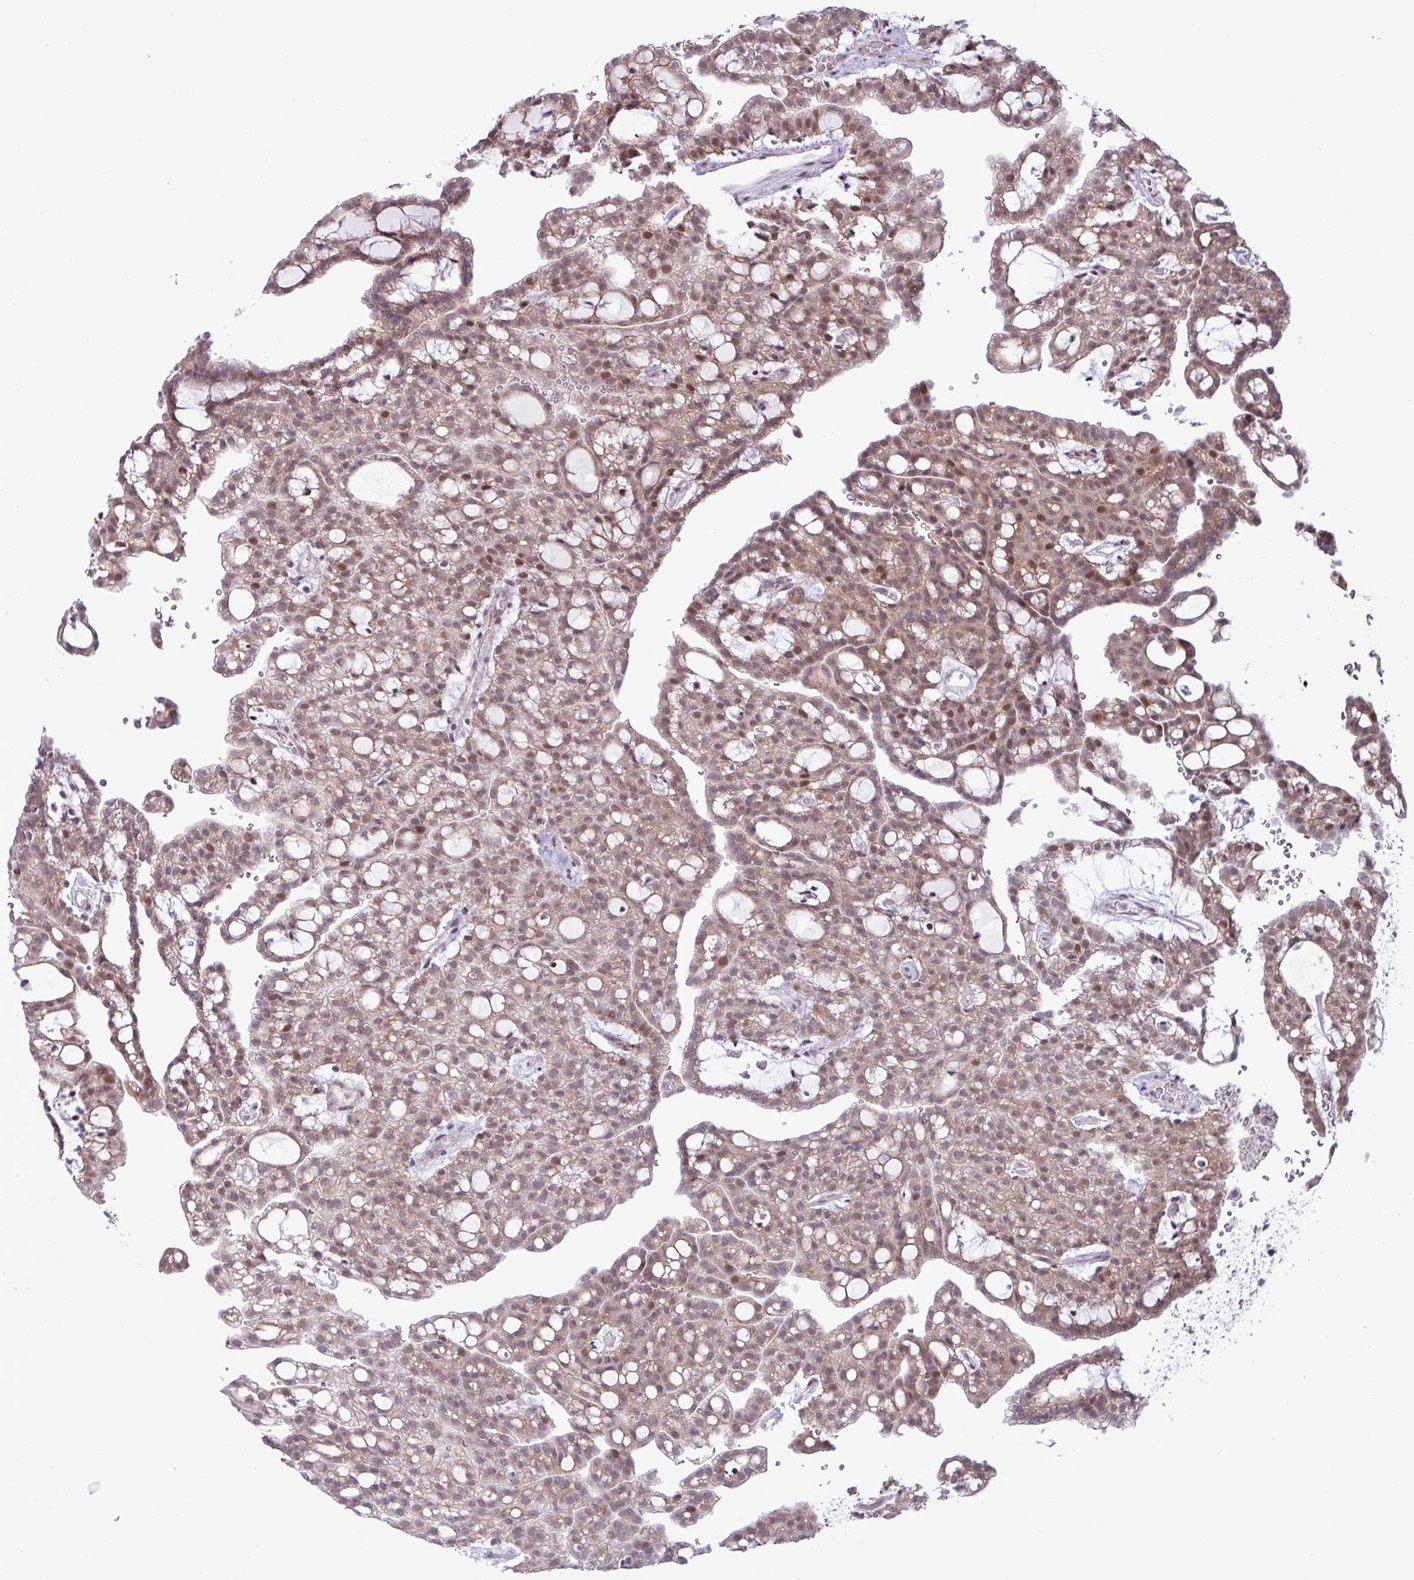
{"staining": {"intensity": "moderate", "quantity": "25%-75%", "location": "nuclear"}, "tissue": "renal cancer", "cell_type": "Tumor cells", "image_type": "cancer", "snomed": [{"axis": "morphology", "description": "Adenocarcinoma, NOS"}, {"axis": "topography", "description": "Kidney"}], "caption": "Immunohistochemical staining of human renal adenocarcinoma reveals moderate nuclear protein positivity in about 25%-75% of tumor cells.", "gene": "NOTCH2", "patient": {"sex": "male", "age": 63}}